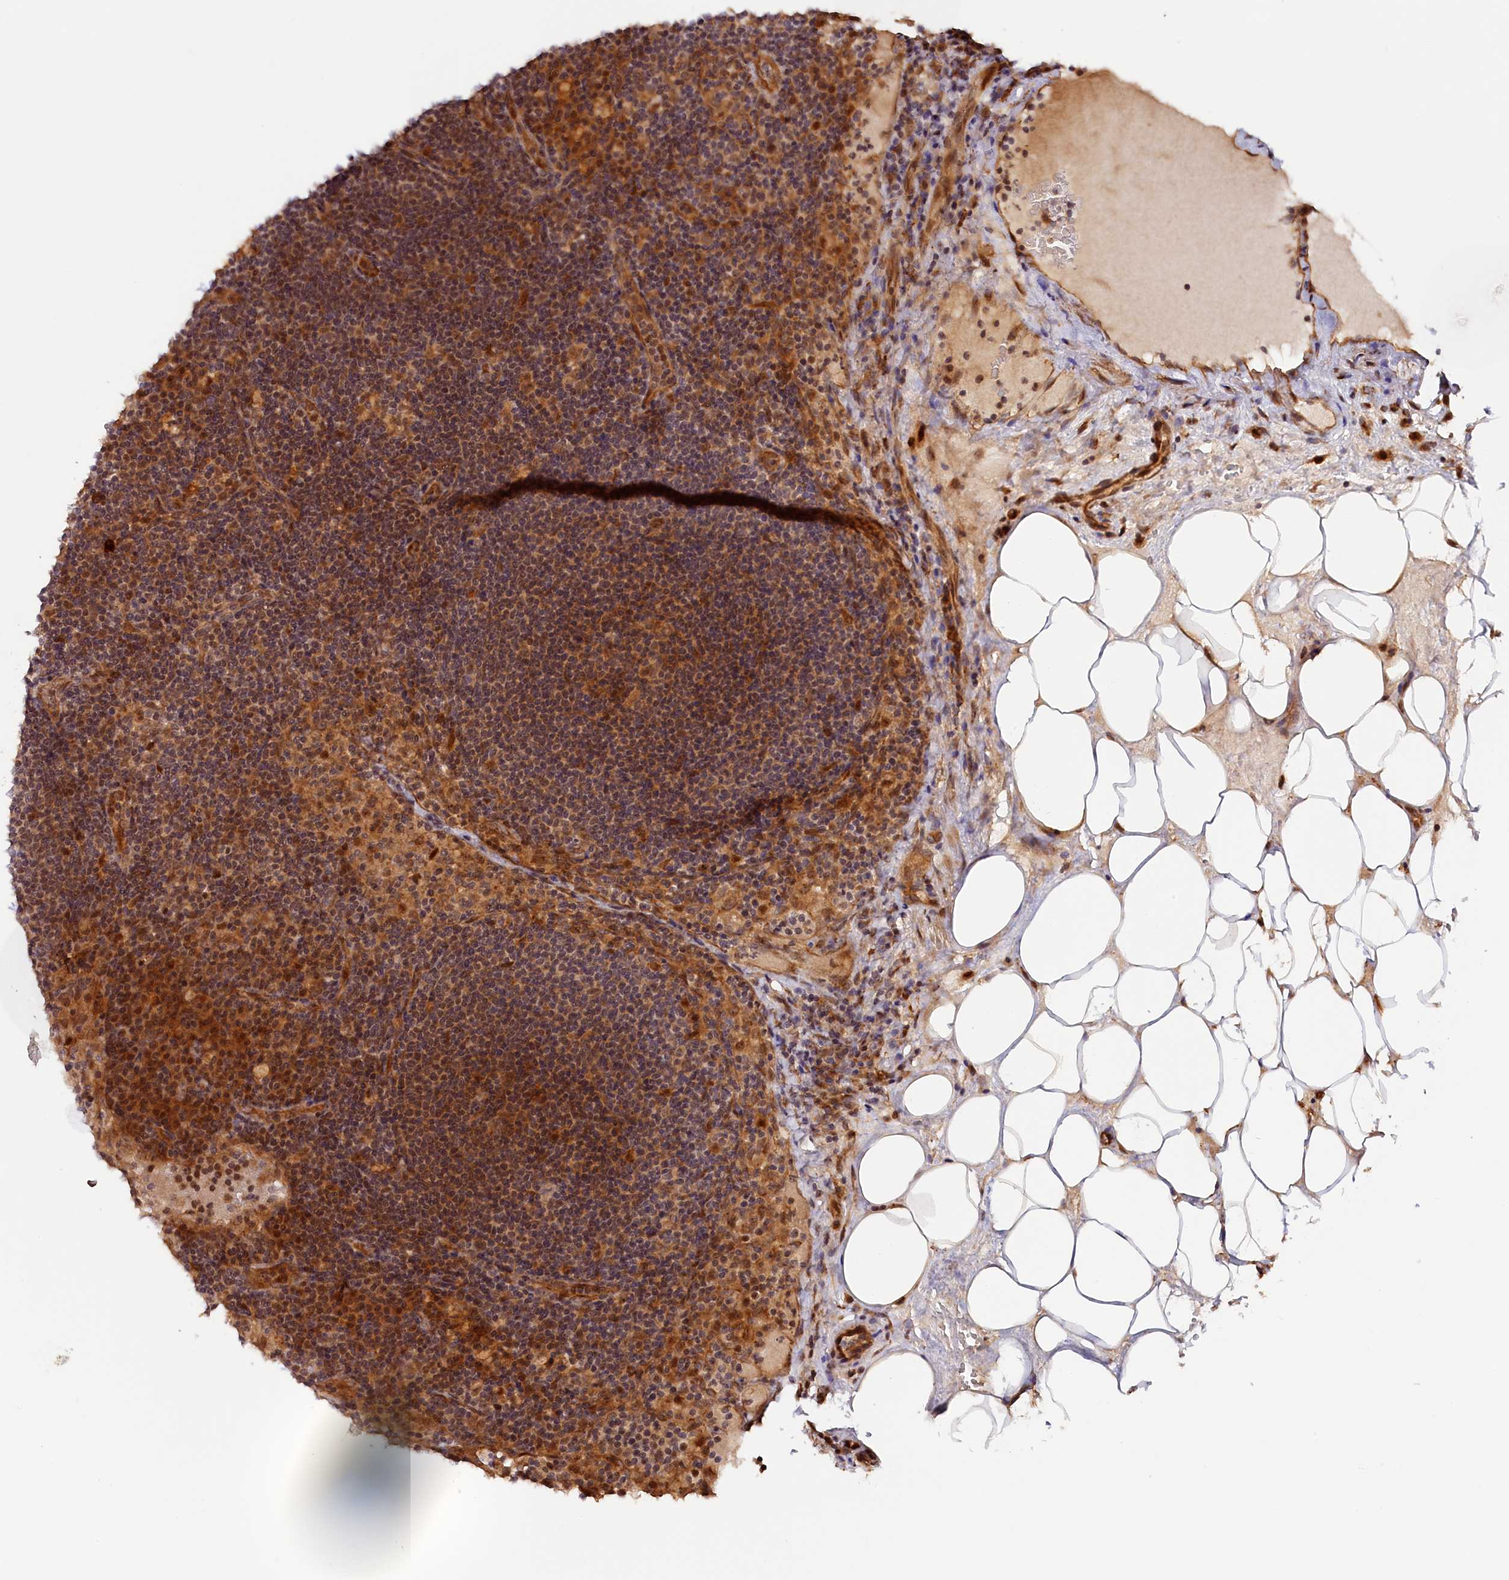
{"staining": {"intensity": "moderate", "quantity": ">75%", "location": "cytoplasmic/membranous,nuclear"}, "tissue": "lymph node", "cell_type": "Germinal center cells", "image_type": "normal", "snomed": [{"axis": "morphology", "description": "Normal tissue, NOS"}, {"axis": "topography", "description": "Lymph node"}], "caption": "This histopathology image exhibits immunohistochemistry (IHC) staining of normal lymph node, with medium moderate cytoplasmic/membranous,nuclear expression in about >75% of germinal center cells.", "gene": "ANKRD24", "patient": {"sex": "female", "age": 70}}